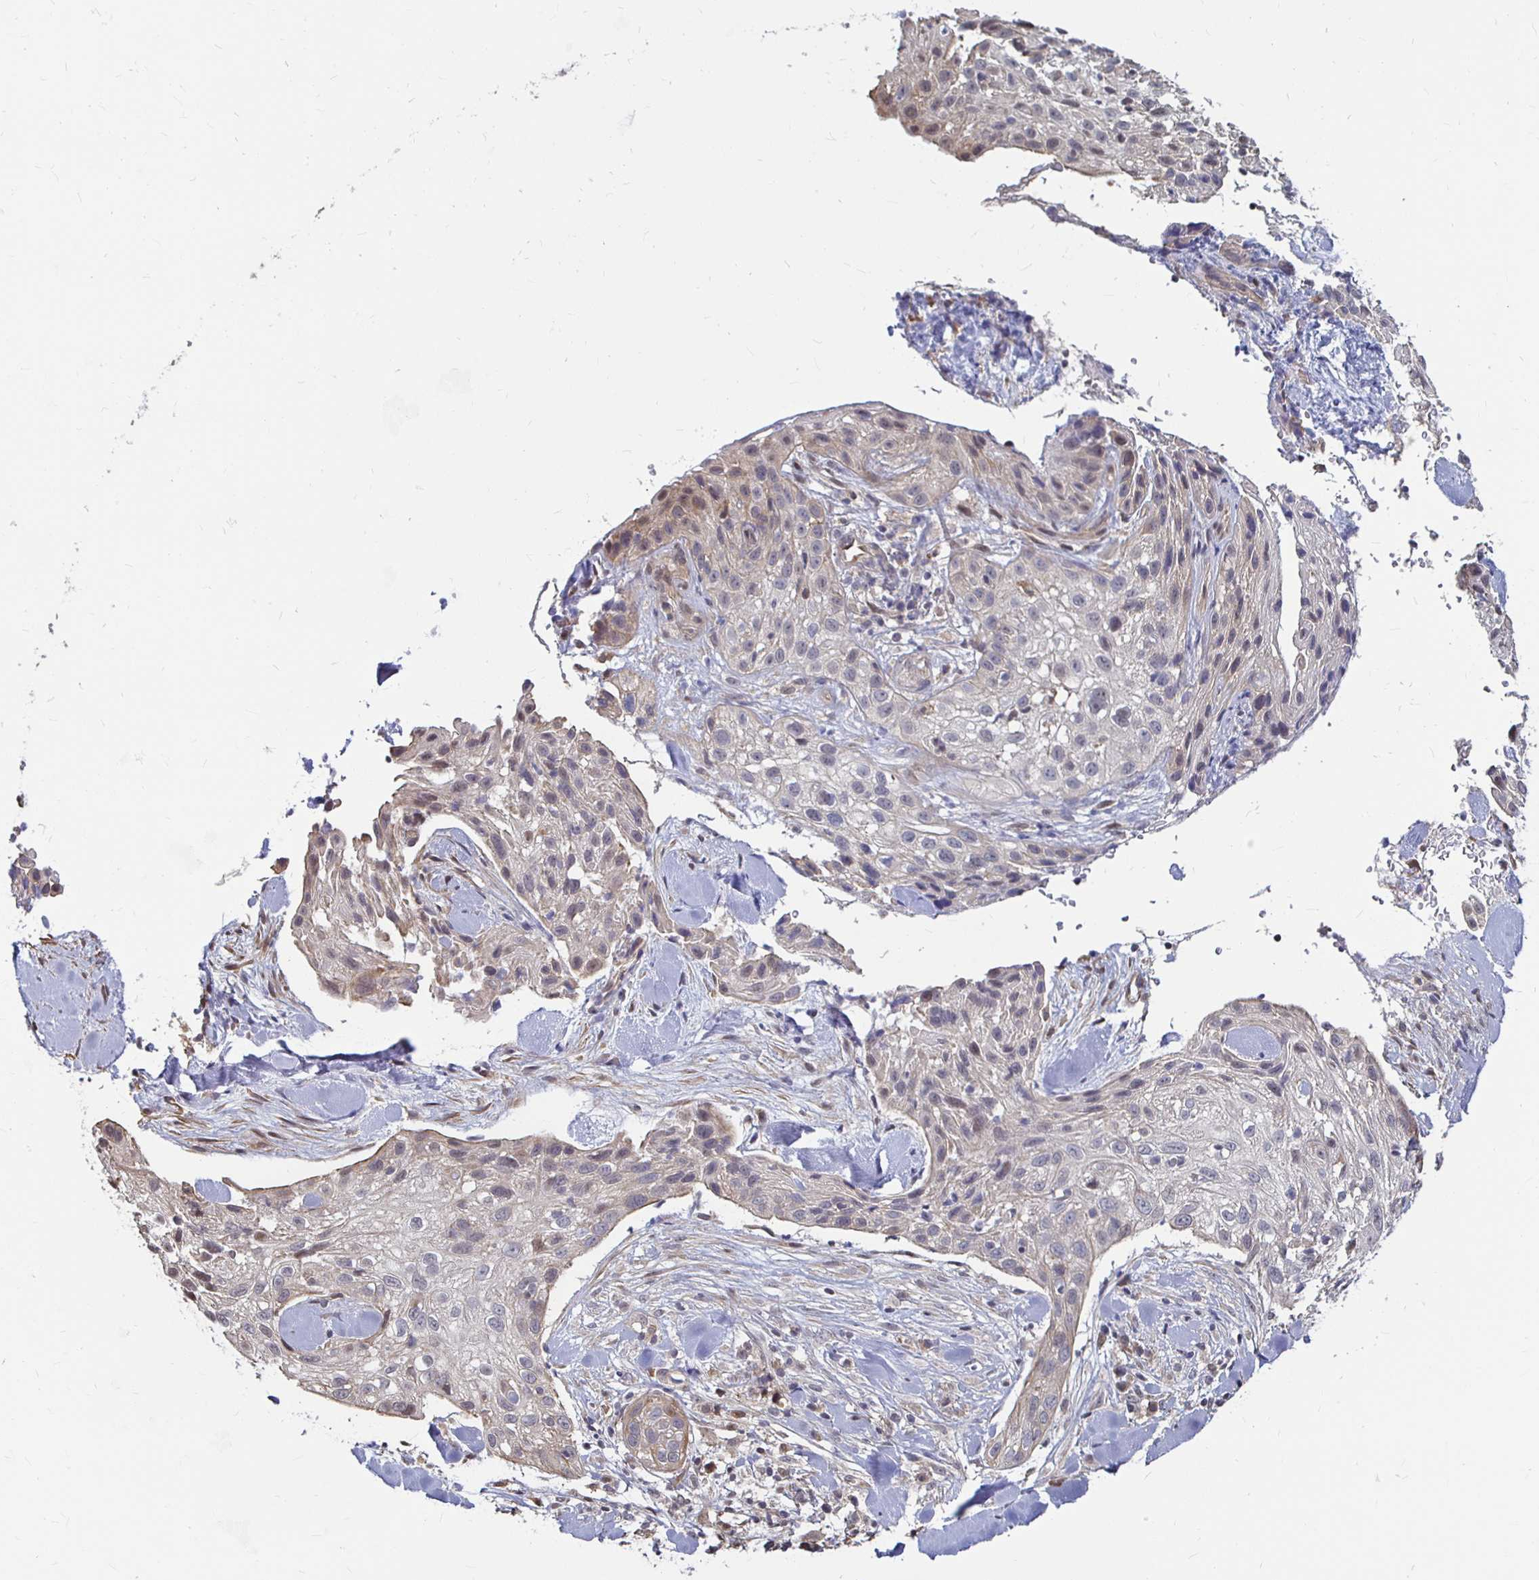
{"staining": {"intensity": "weak", "quantity": "<25%", "location": "nuclear"}, "tissue": "skin cancer", "cell_type": "Tumor cells", "image_type": "cancer", "snomed": [{"axis": "morphology", "description": "Squamous cell carcinoma, NOS"}, {"axis": "topography", "description": "Skin"}], "caption": "Tumor cells are negative for brown protein staining in skin cancer.", "gene": "CAPN11", "patient": {"sex": "male", "age": 82}}